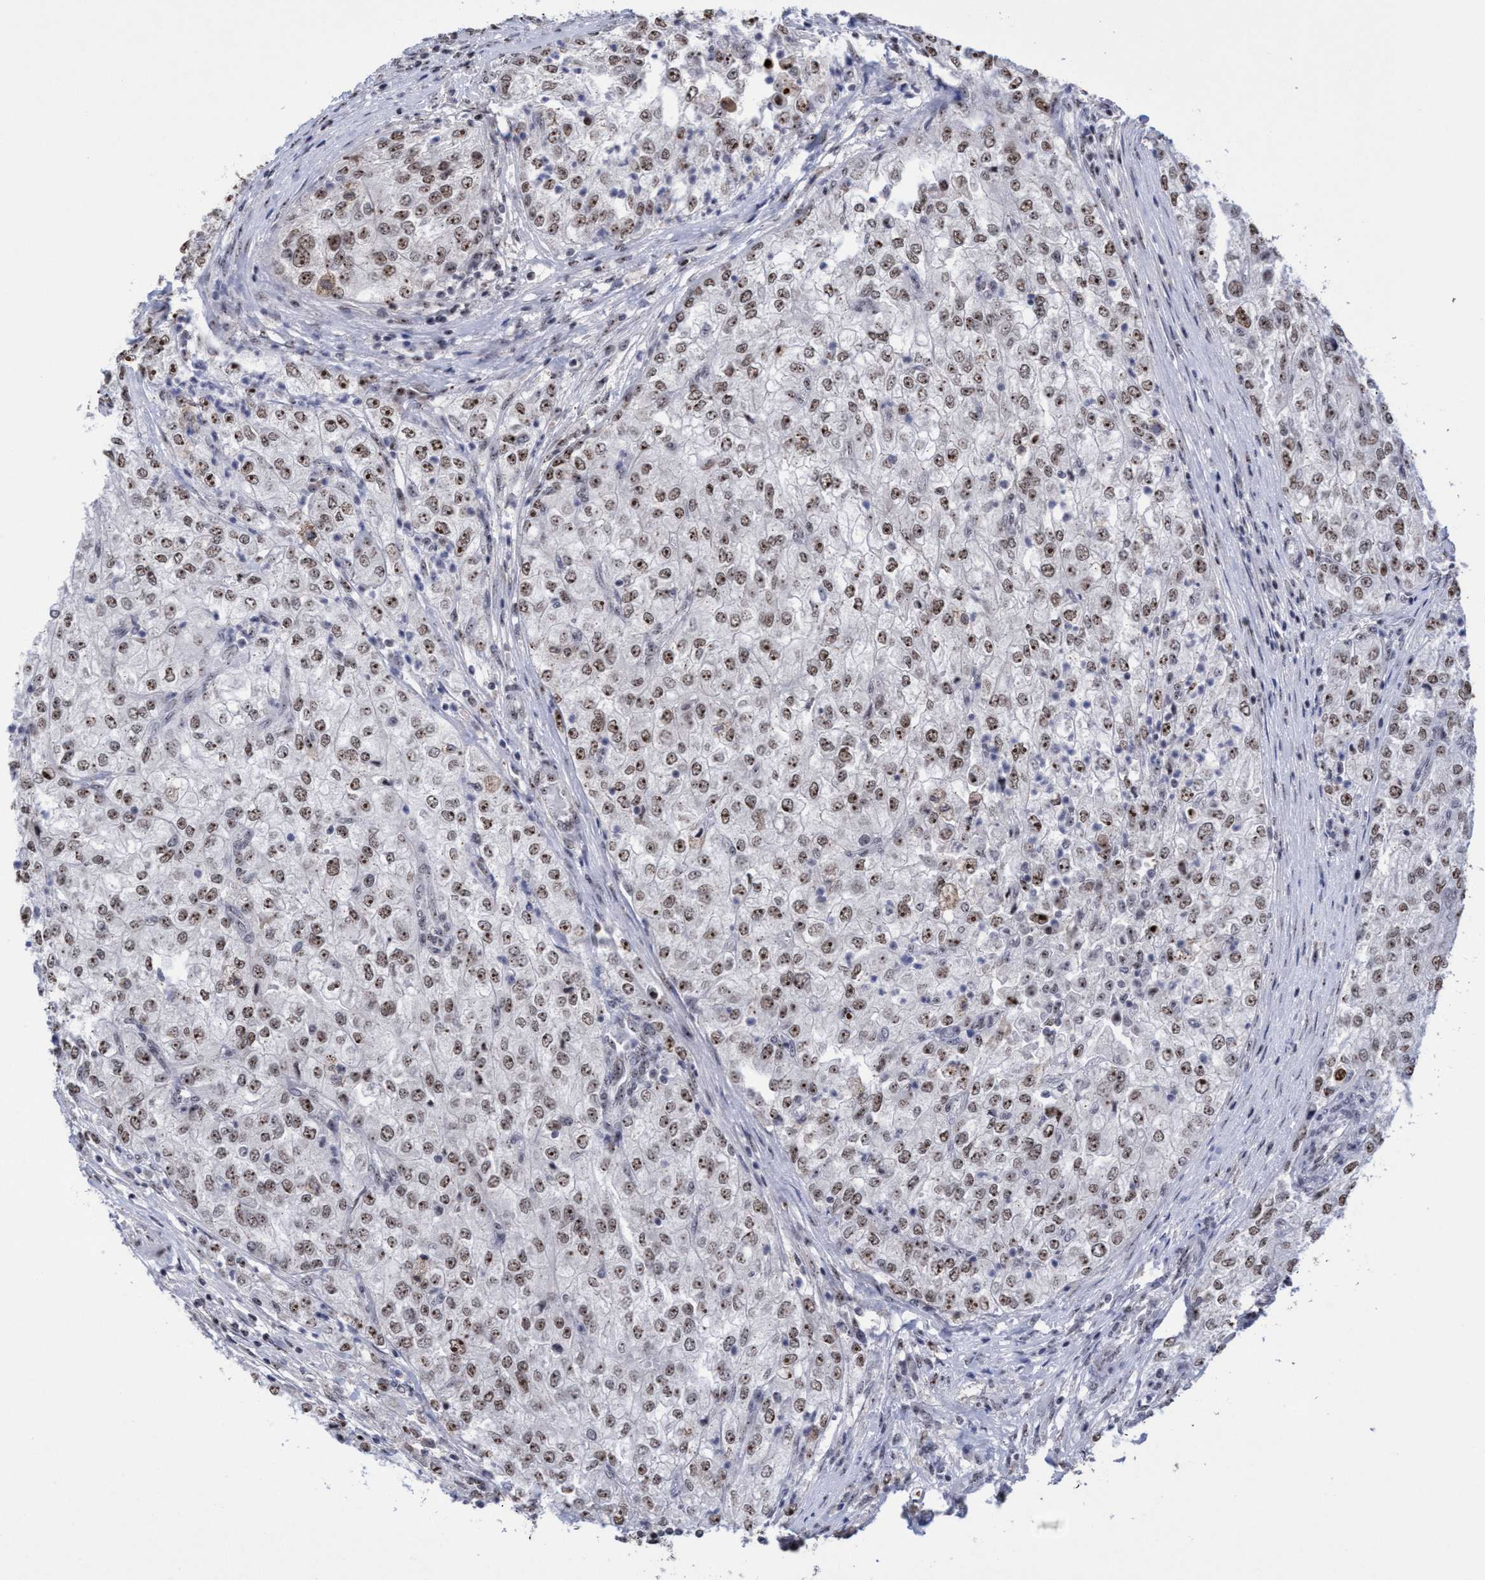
{"staining": {"intensity": "moderate", "quantity": ">75%", "location": "nuclear"}, "tissue": "renal cancer", "cell_type": "Tumor cells", "image_type": "cancer", "snomed": [{"axis": "morphology", "description": "Adenocarcinoma, NOS"}, {"axis": "topography", "description": "Kidney"}], "caption": "Immunohistochemistry of human adenocarcinoma (renal) reveals medium levels of moderate nuclear expression in approximately >75% of tumor cells. (Stains: DAB in brown, nuclei in blue, Microscopy: brightfield microscopy at high magnification).", "gene": "EFCAB10", "patient": {"sex": "female", "age": 54}}